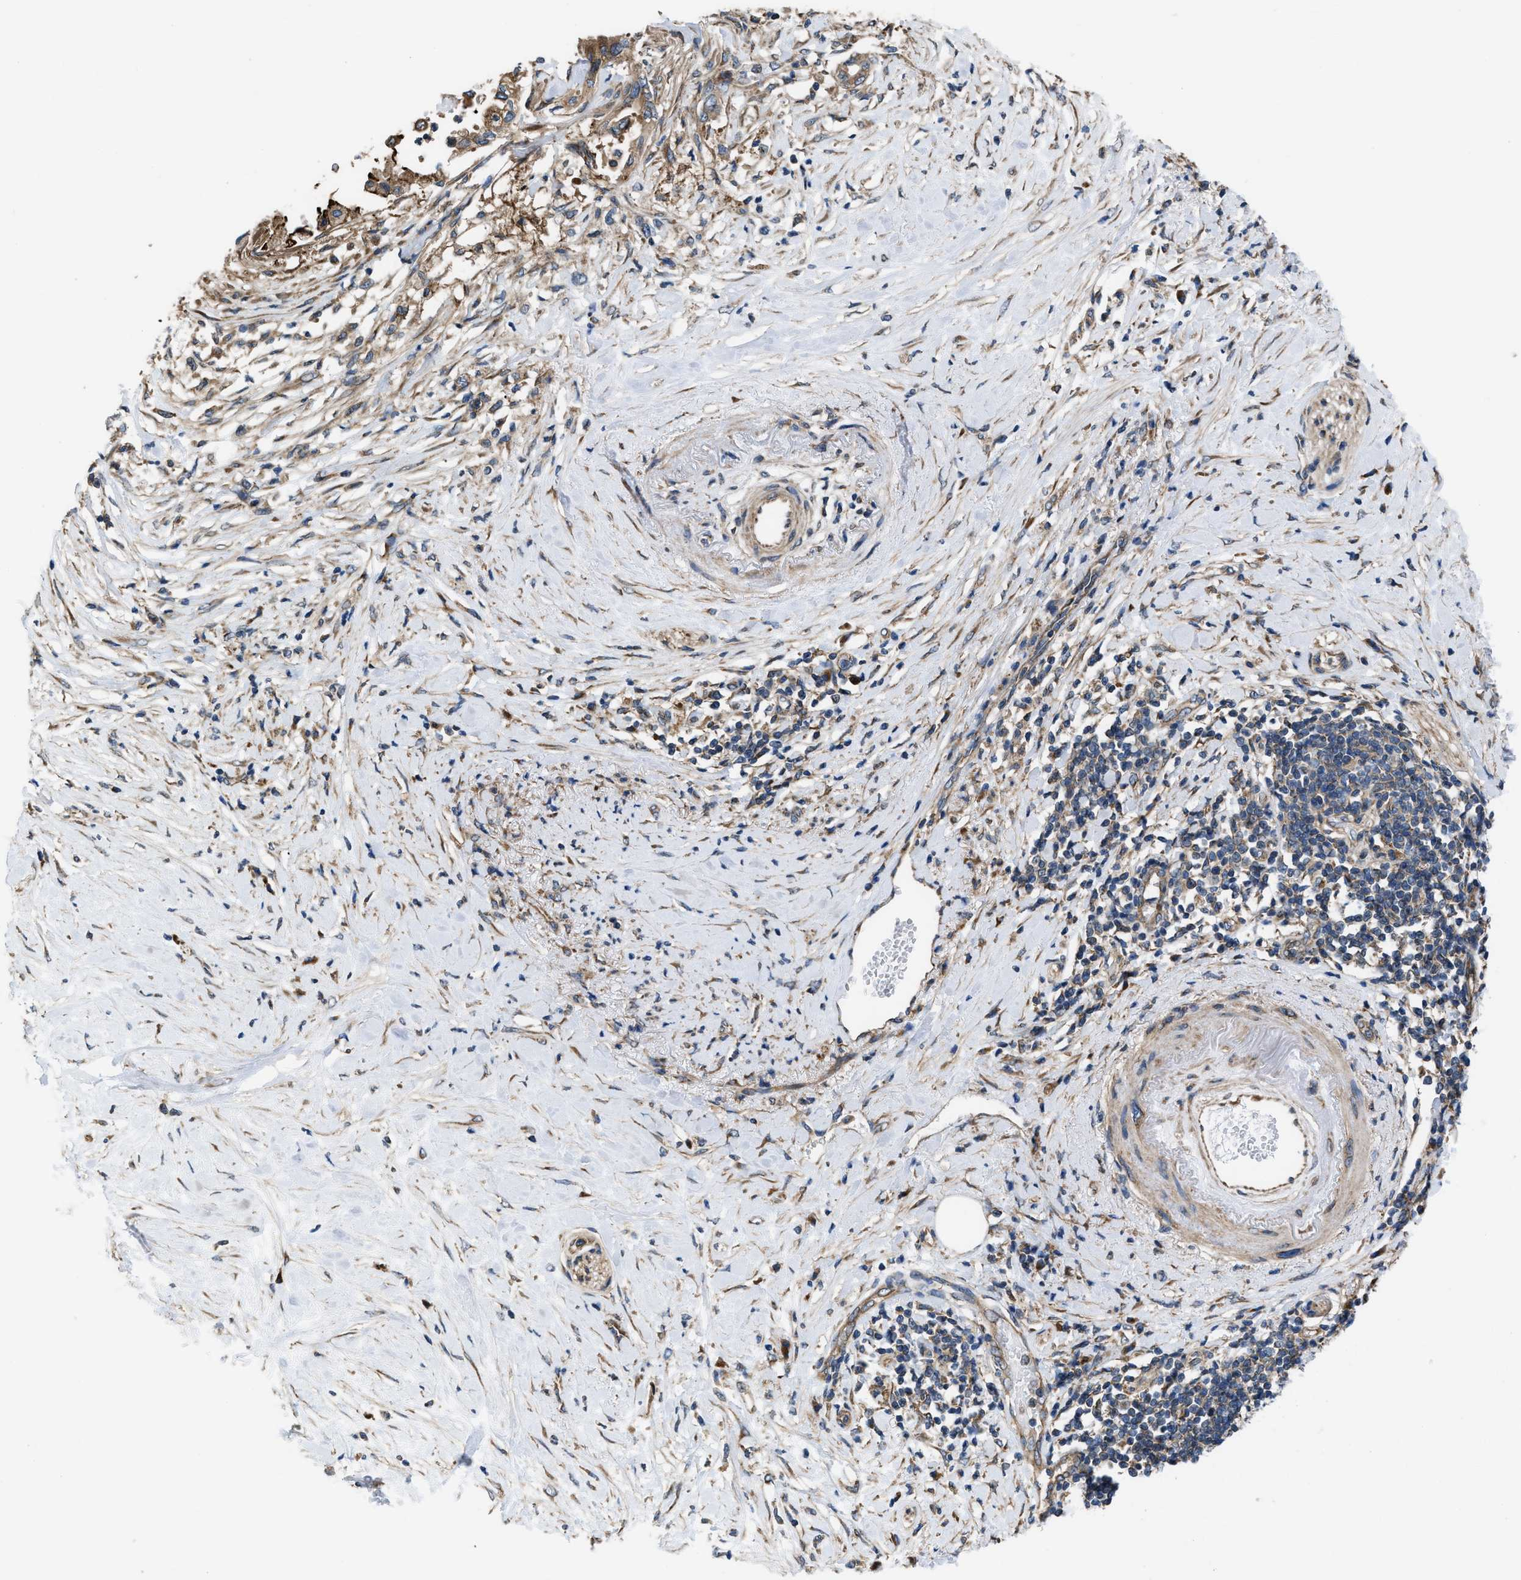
{"staining": {"intensity": "moderate", "quantity": ">75%", "location": "cytoplasmic/membranous"}, "tissue": "pancreatic cancer", "cell_type": "Tumor cells", "image_type": "cancer", "snomed": [{"axis": "morphology", "description": "Adenocarcinoma, NOS"}, {"axis": "topography", "description": "Pancreas"}], "caption": "Human pancreatic adenocarcinoma stained for a protein (brown) displays moderate cytoplasmic/membranous positive staining in approximately >75% of tumor cells.", "gene": "CEP128", "patient": {"sex": "female", "age": 60}}